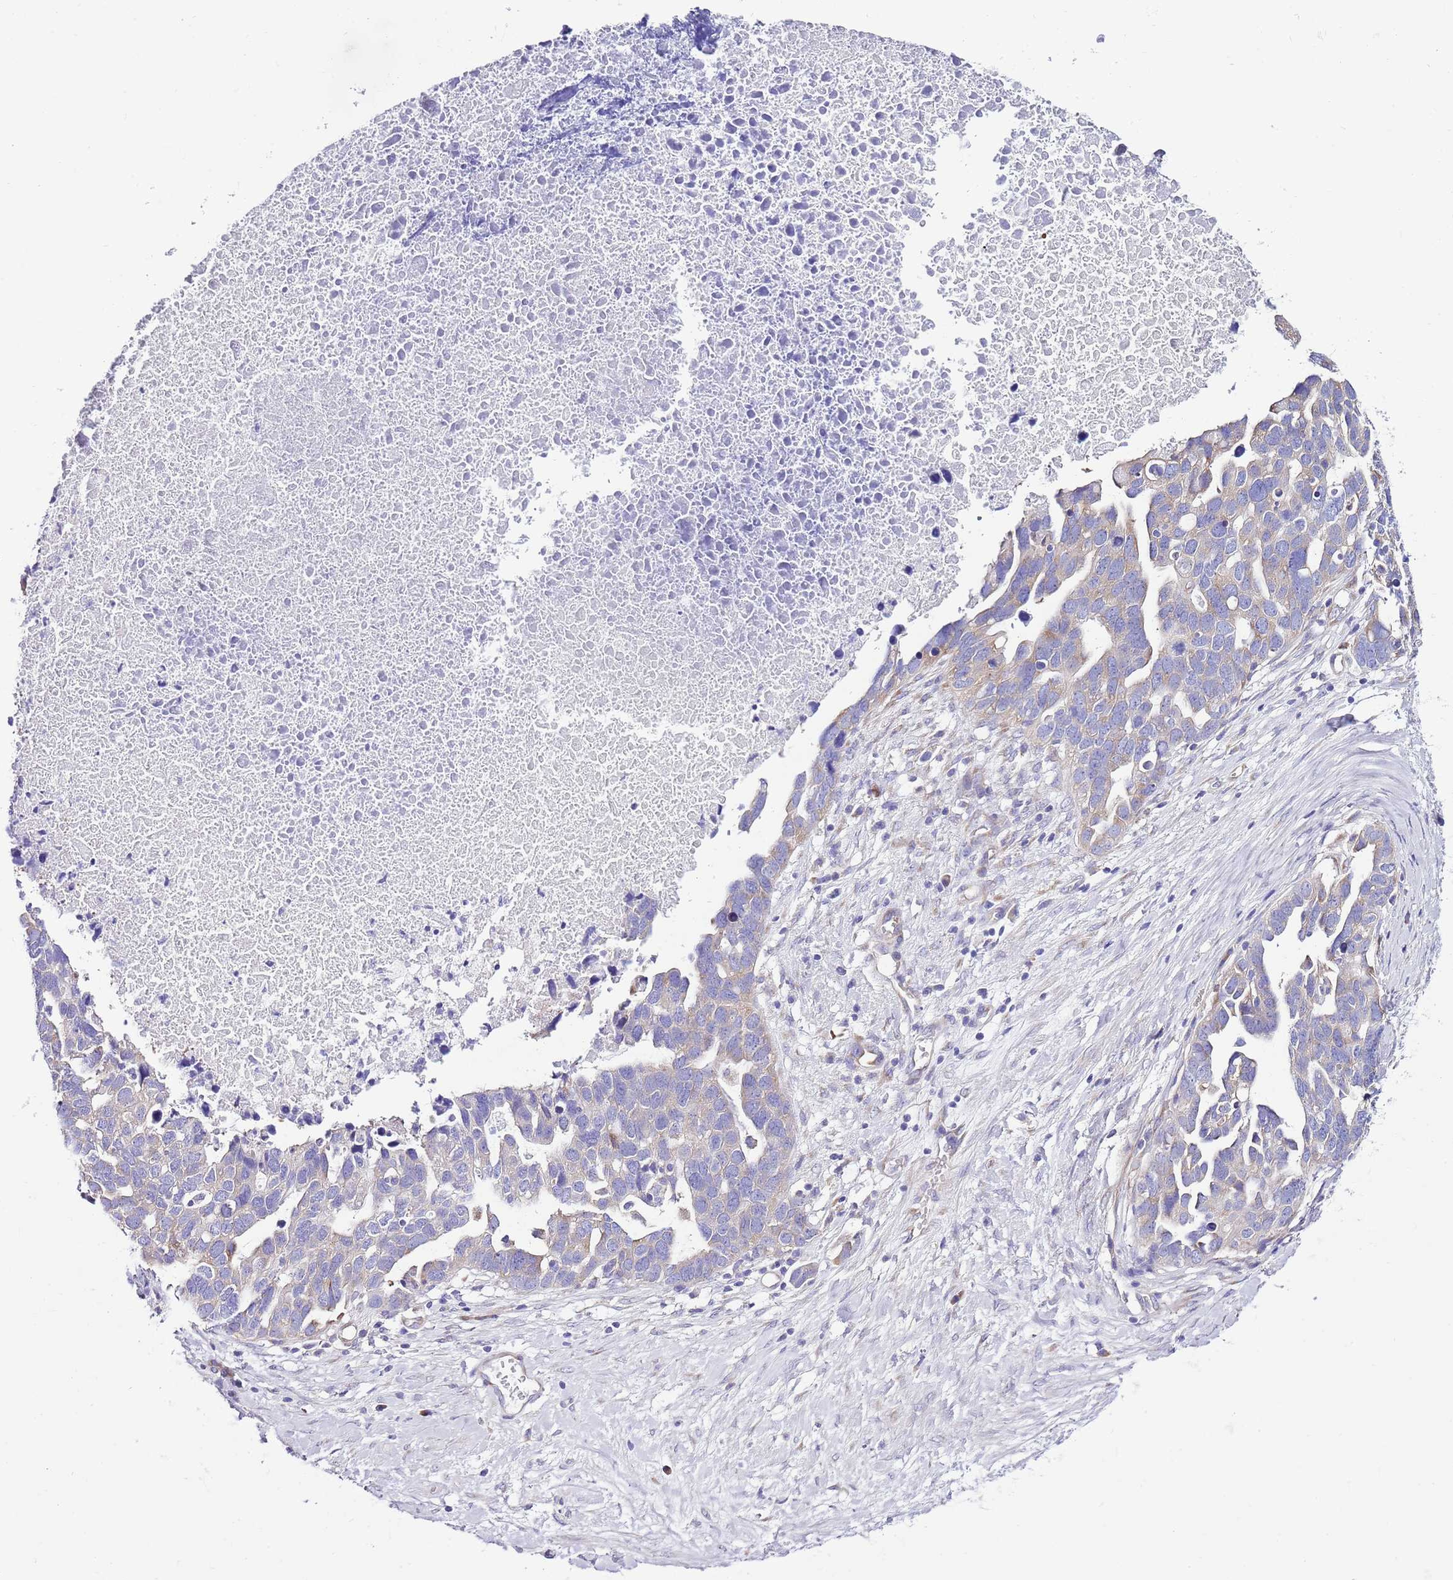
{"staining": {"intensity": "weak", "quantity": "<25%", "location": "cytoplasmic/membranous"}, "tissue": "ovarian cancer", "cell_type": "Tumor cells", "image_type": "cancer", "snomed": [{"axis": "morphology", "description": "Cystadenocarcinoma, serous, NOS"}, {"axis": "topography", "description": "Ovary"}], "caption": "Tumor cells show no significant protein positivity in ovarian serous cystadenocarcinoma.", "gene": "RPS10", "patient": {"sex": "female", "age": 54}}